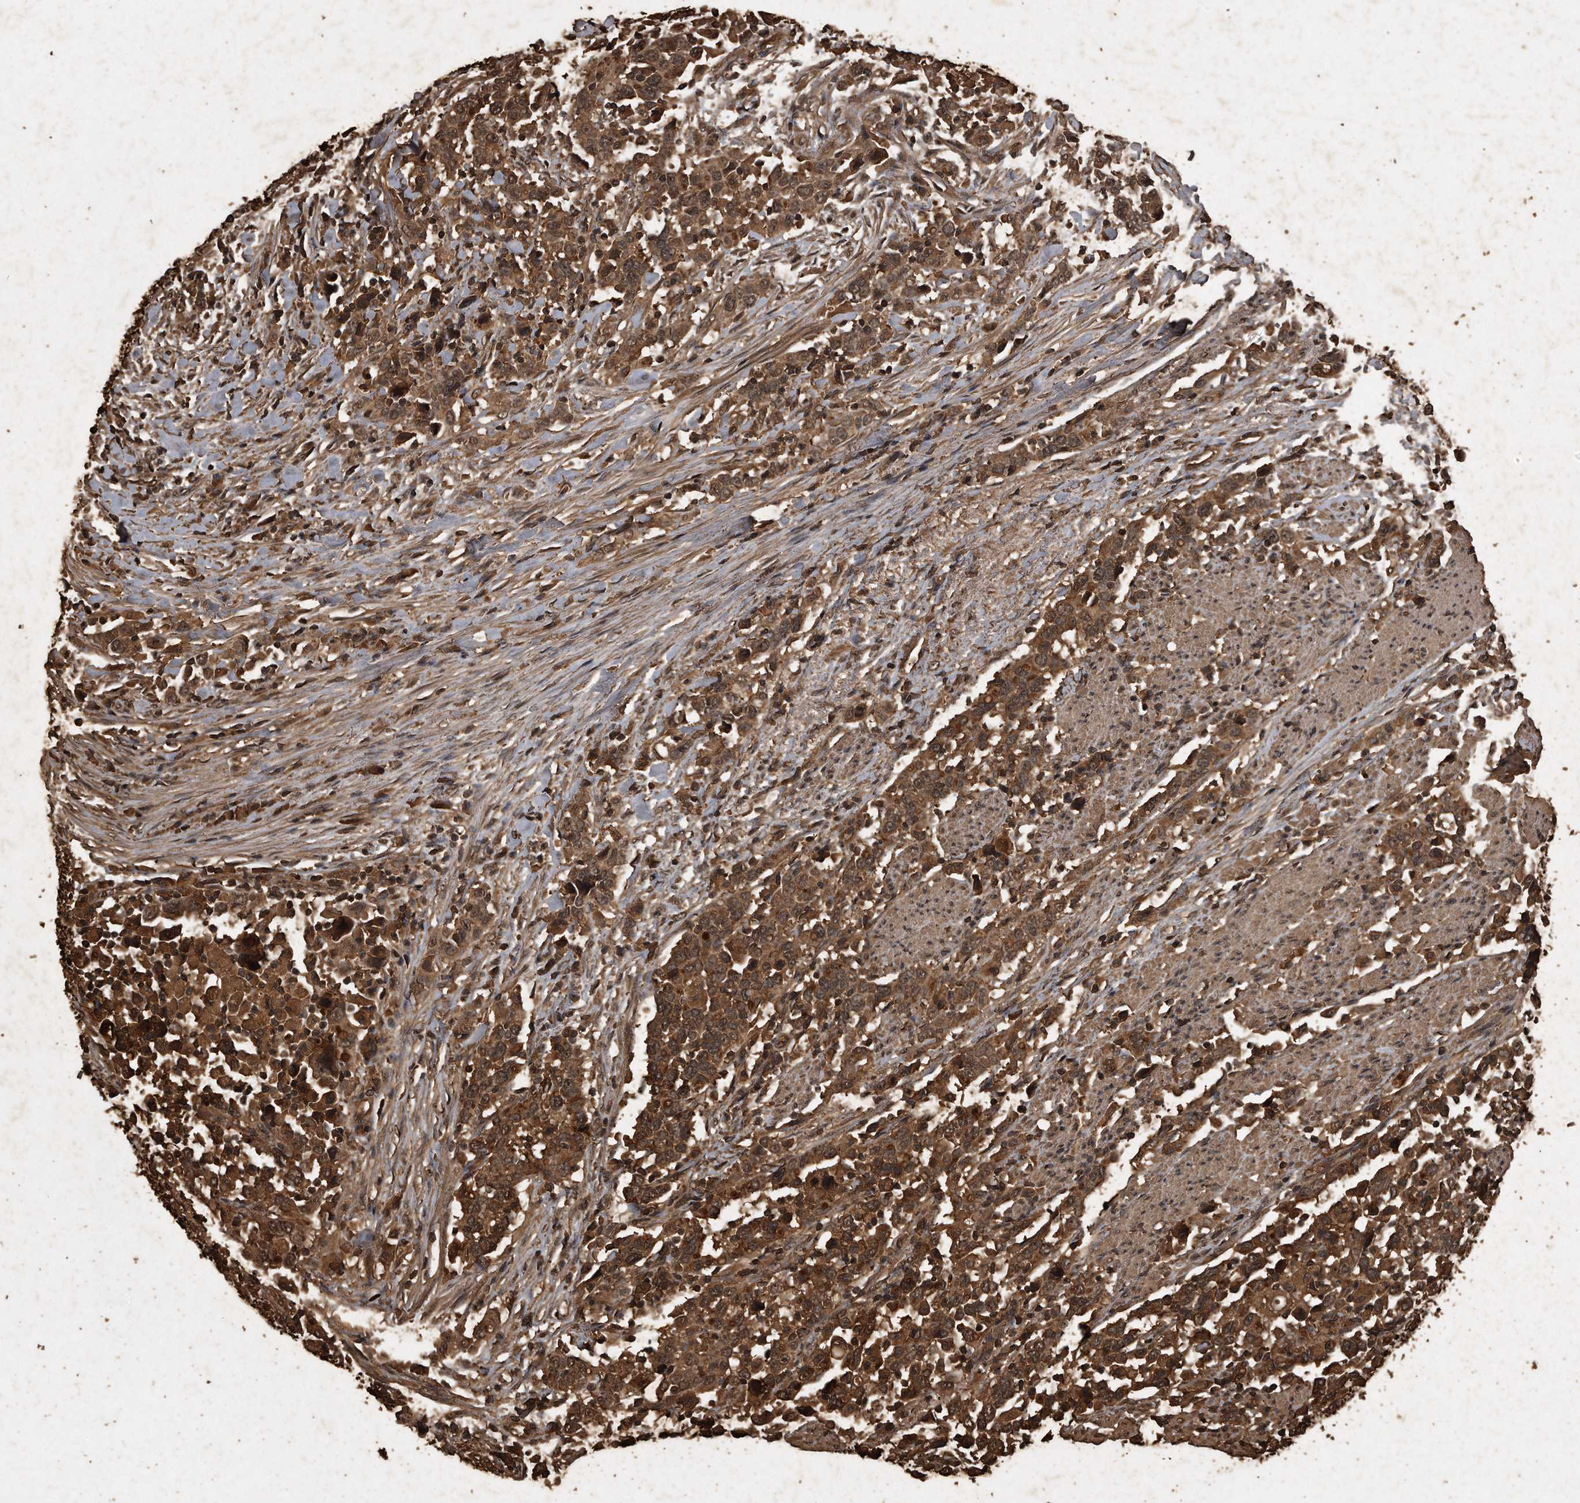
{"staining": {"intensity": "strong", "quantity": ">75%", "location": "cytoplasmic/membranous"}, "tissue": "urothelial cancer", "cell_type": "Tumor cells", "image_type": "cancer", "snomed": [{"axis": "morphology", "description": "Urothelial carcinoma, High grade"}, {"axis": "topography", "description": "Urinary bladder"}], "caption": "The photomicrograph displays a brown stain indicating the presence of a protein in the cytoplasmic/membranous of tumor cells in urothelial carcinoma (high-grade).", "gene": "CFLAR", "patient": {"sex": "male", "age": 61}}